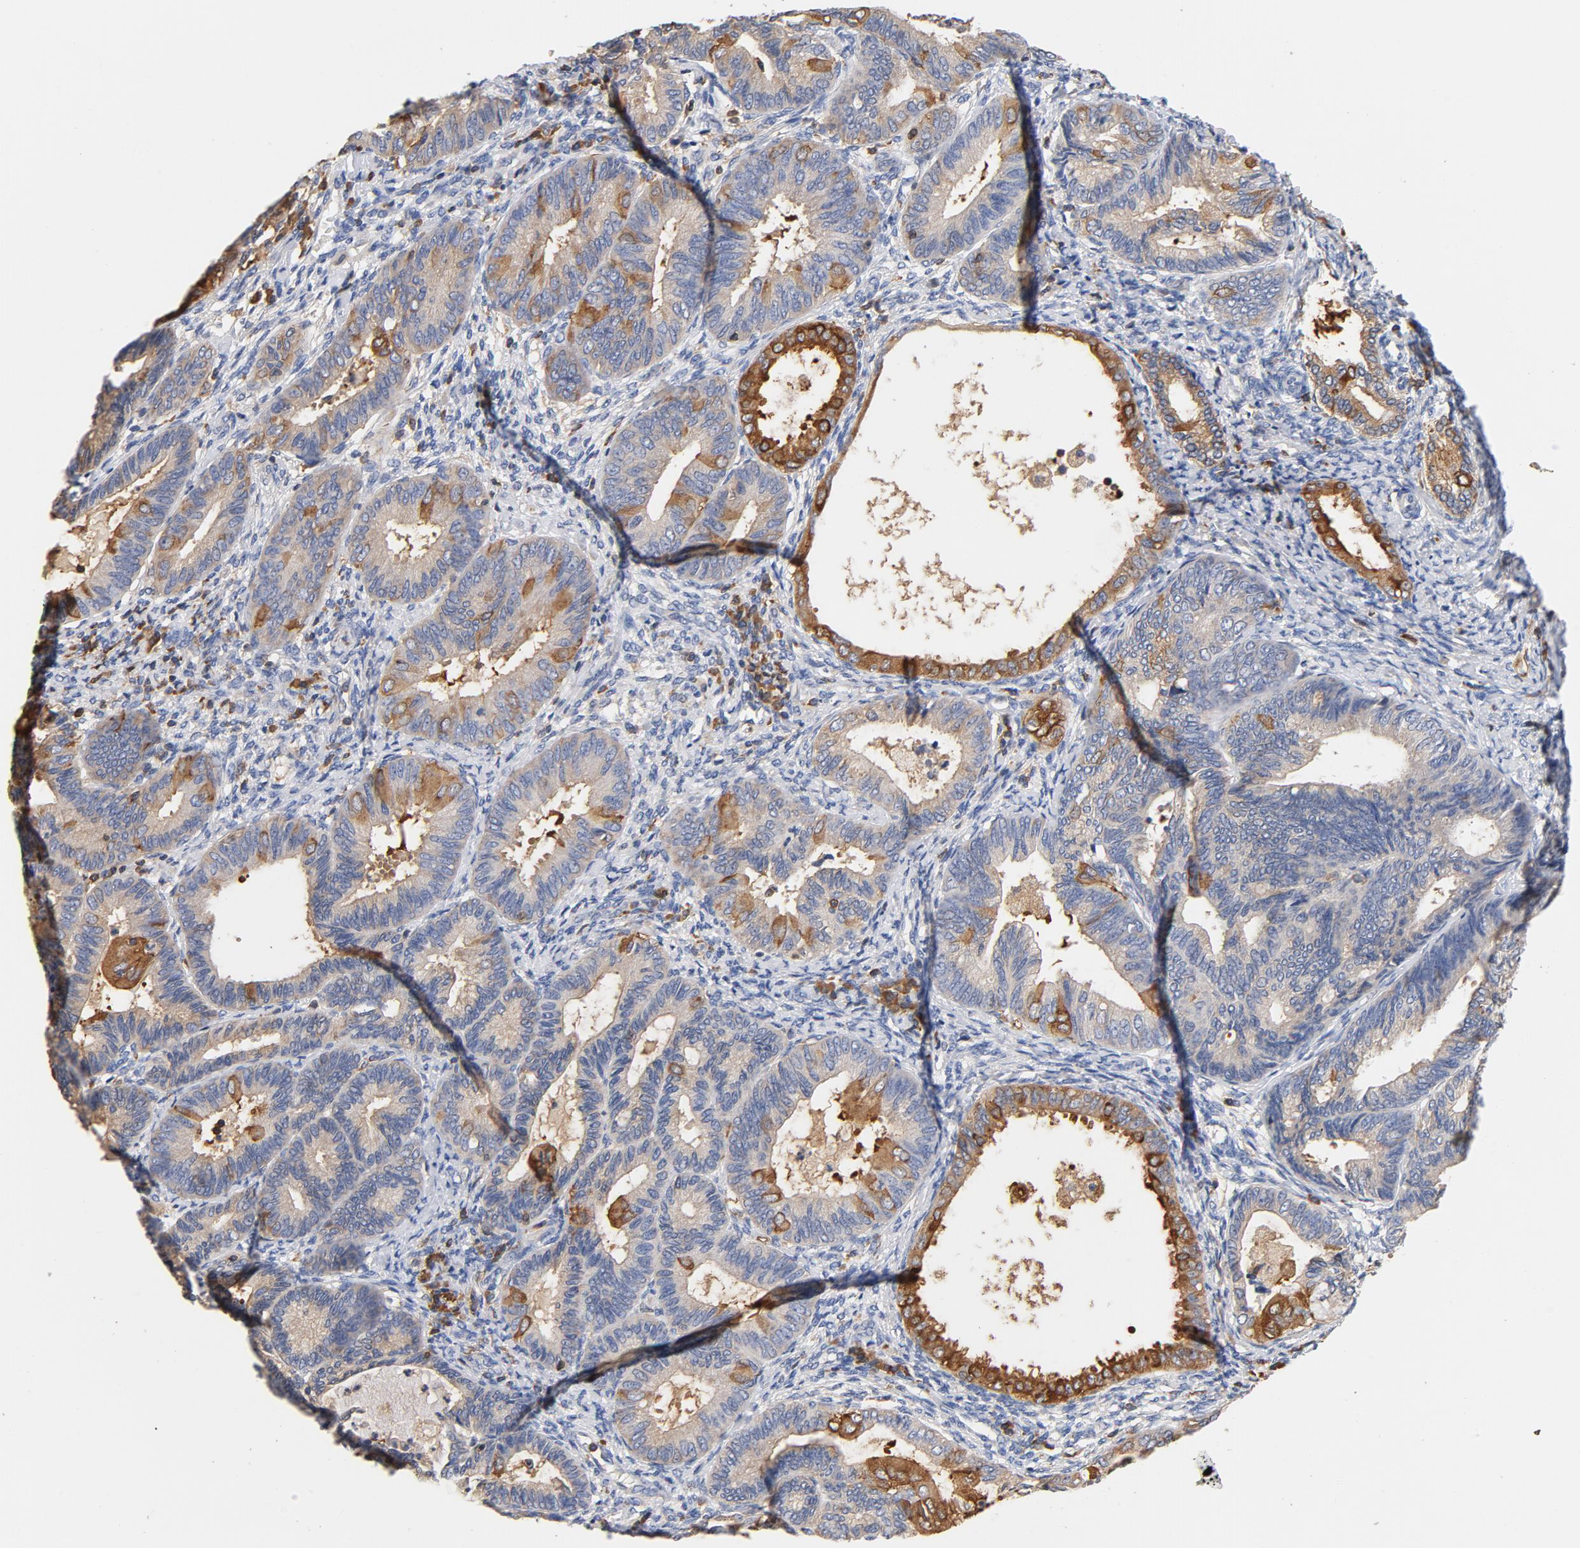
{"staining": {"intensity": "moderate", "quantity": "25%-75%", "location": "cytoplasmic/membranous"}, "tissue": "endometrial cancer", "cell_type": "Tumor cells", "image_type": "cancer", "snomed": [{"axis": "morphology", "description": "Adenocarcinoma, NOS"}, {"axis": "topography", "description": "Endometrium"}], "caption": "Tumor cells display moderate cytoplasmic/membranous staining in about 25%-75% of cells in adenocarcinoma (endometrial).", "gene": "EZR", "patient": {"sex": "female", "age": 63}}